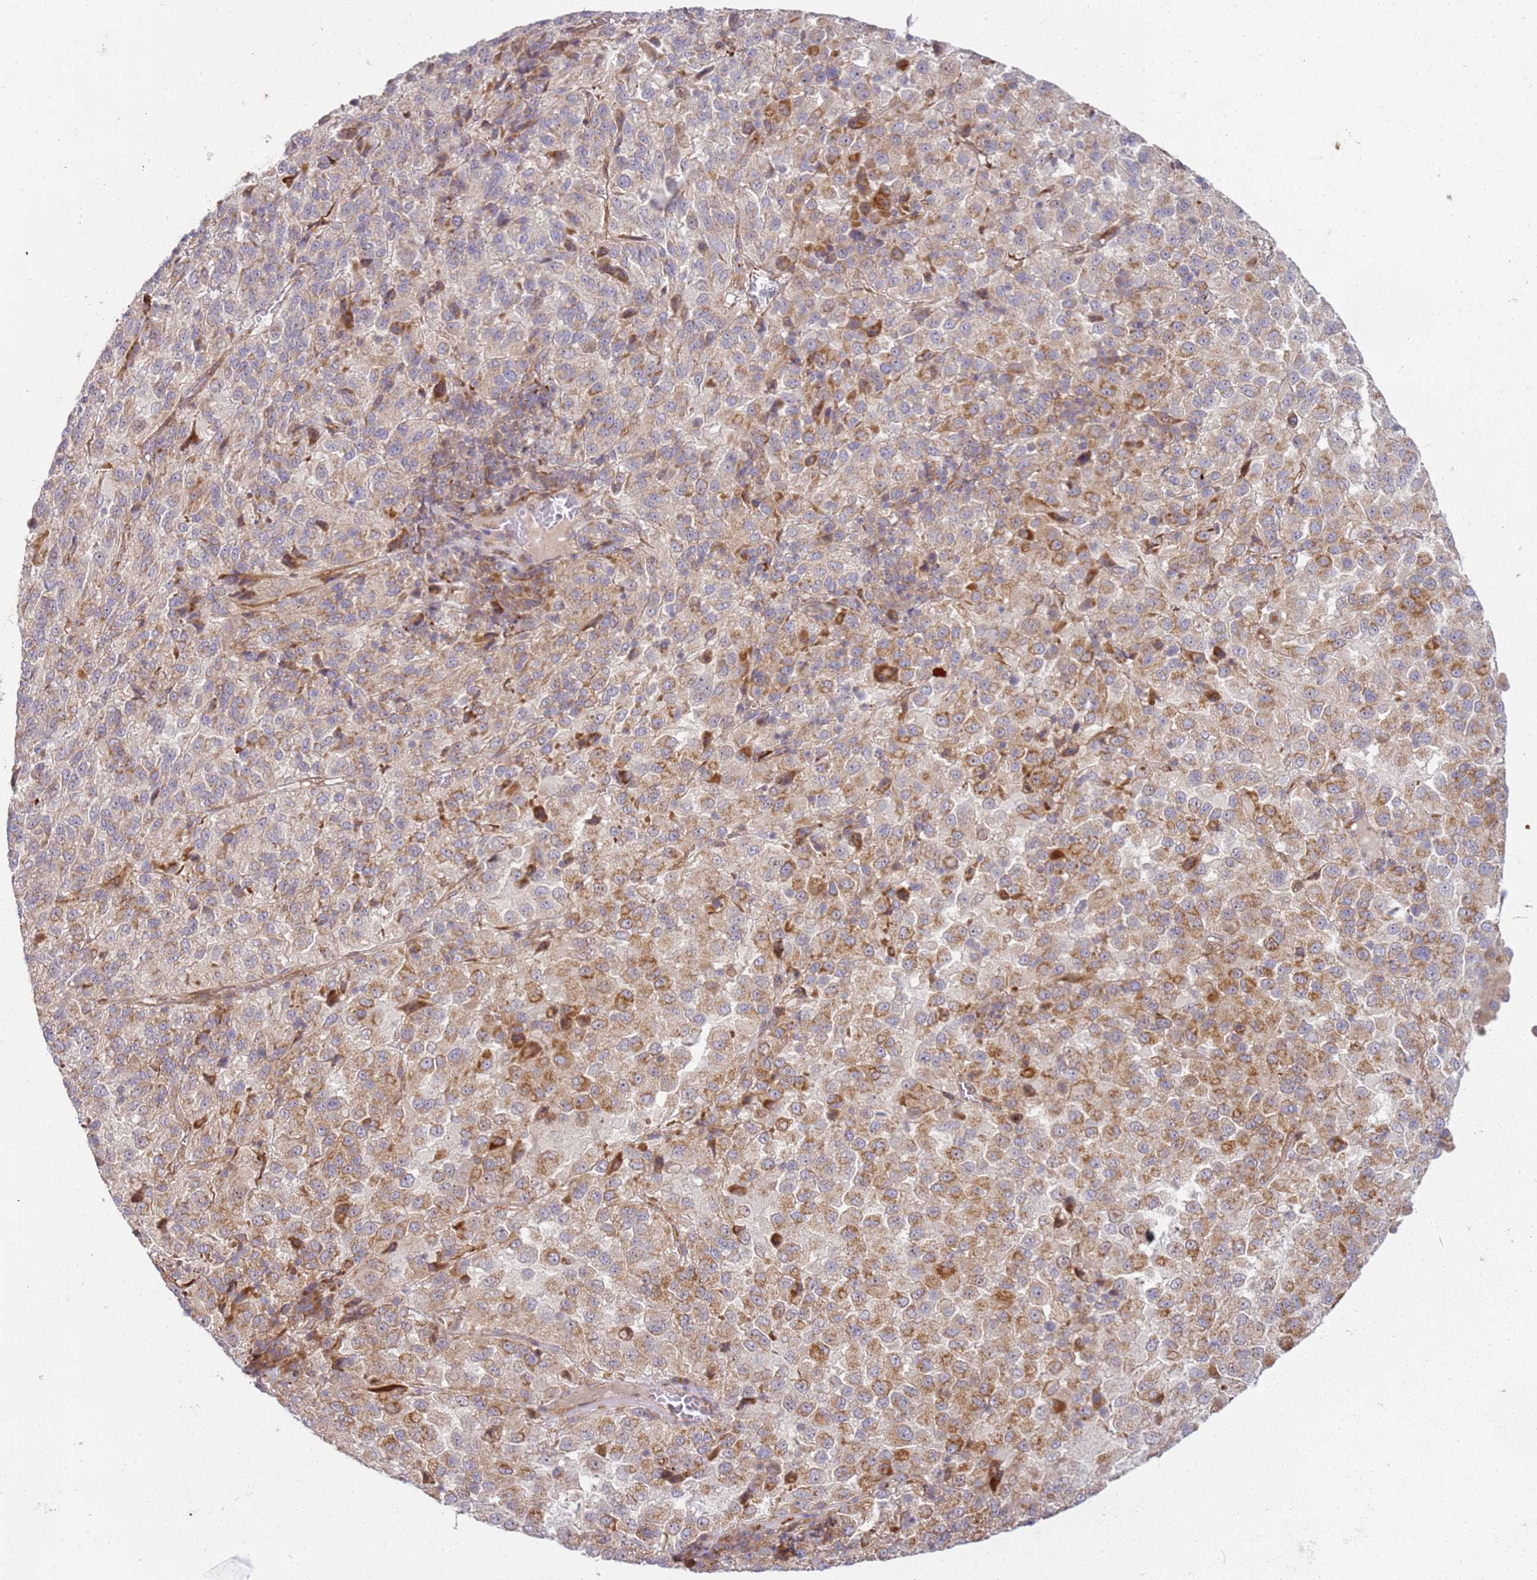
{"staining": {"intensity": "moderate", "quantity": ">75%", "location": "cytoplasmic/membranous"}, "tissue": "melanoma", "cell_type": "Tumor cells", "image_type": "cancer", "snomed": [{"axis": "morphology", "description": "Malignant melanoma, Metastatic site"}, {"axis": "topography", "description": "Lung"}], "caption": "Approximately >75% of tumor cells in malignant melanoma (metastatic site) display moderate cytoplasmic/membranous protein positivity as visualized by brown immunohistochemical staining.", "gene": "GRAP", "patient": {"sex": "male", "age": 64}}